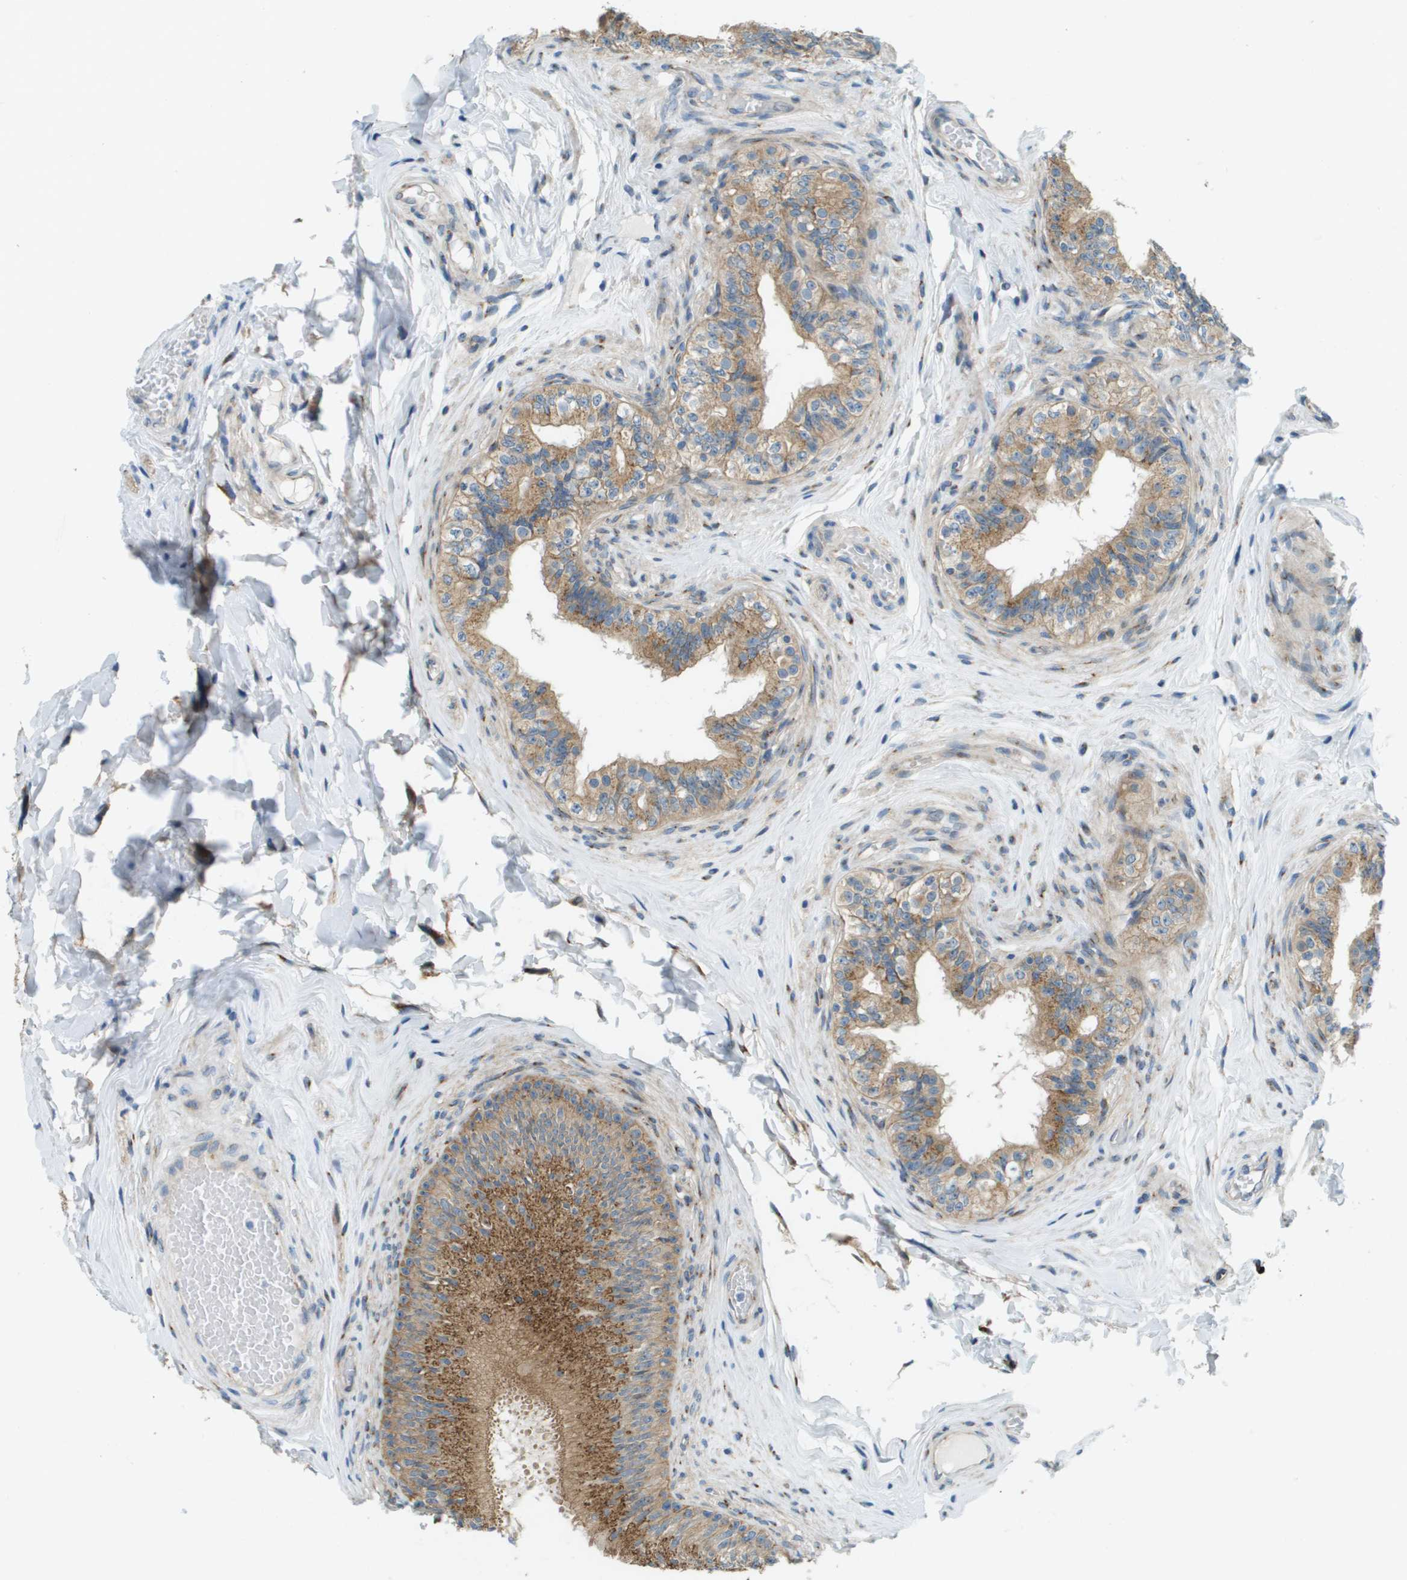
{"staining": {"intensity": "moderate", "quantity": ">75%", "location": "cytoplasmic/membranous"}, "tissue": "epididymis", "cell_type": "Glandular cells", "image_type": "normal", "snomed": [{"axis": "morphology", "description": "Normal tissue, NOS"}, {"axis": "topography", "description": "Testis"}, {"axis": "topography", "description": "Epididymis"}], "caption": "Immunohistochemical staining of unremarkable epididymis demonstrates moderate cytoplasmic/membranous protein staining in approximately >75% of glandular cells.", "gene": "ACBD3", "patient": {"sex": "male", "age": 36}}